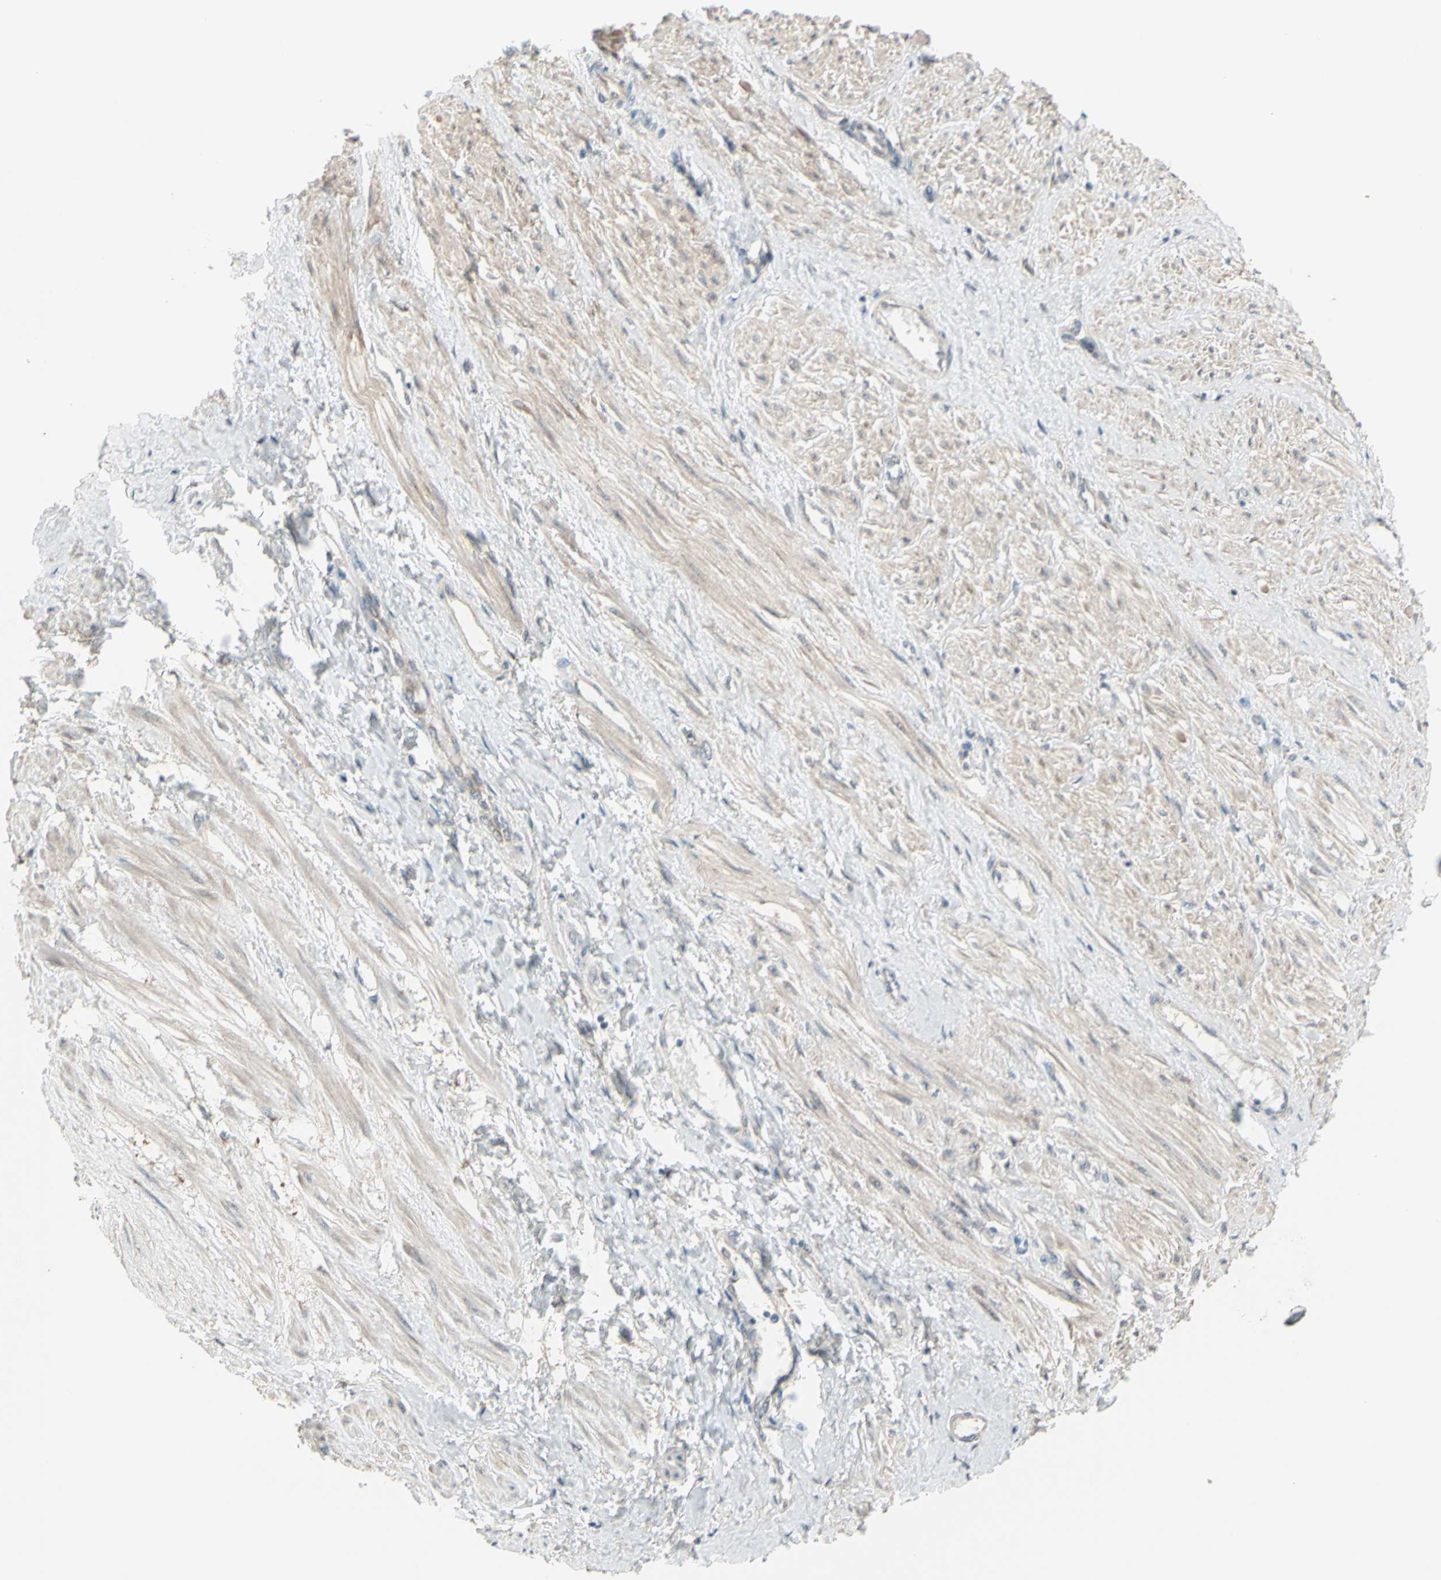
{"staining": {"intensity": "weak", "quantity": "25%-75%", "location": "cytoplasmic/membranous"}, "tissue": "smooth muscle", "cell_type": "Smooth muscle cells", "image_type": "normal", "snomed": [{"axis": "morphology", "description": "Normal tissue, NOS"}, {"axis": "topography", "description": "Smooth muscle"}, {"axis": "topography", "description": "Uterus"}], "caption": "This is a micrograph of immunohistochemistry staining of unremarkable smooth muscle, which shows weak expression in the cytoplasmic/membranous of smooth muscle cells.", "gene": "NAXD", "patient": {"sex": "female", "age": 39}}